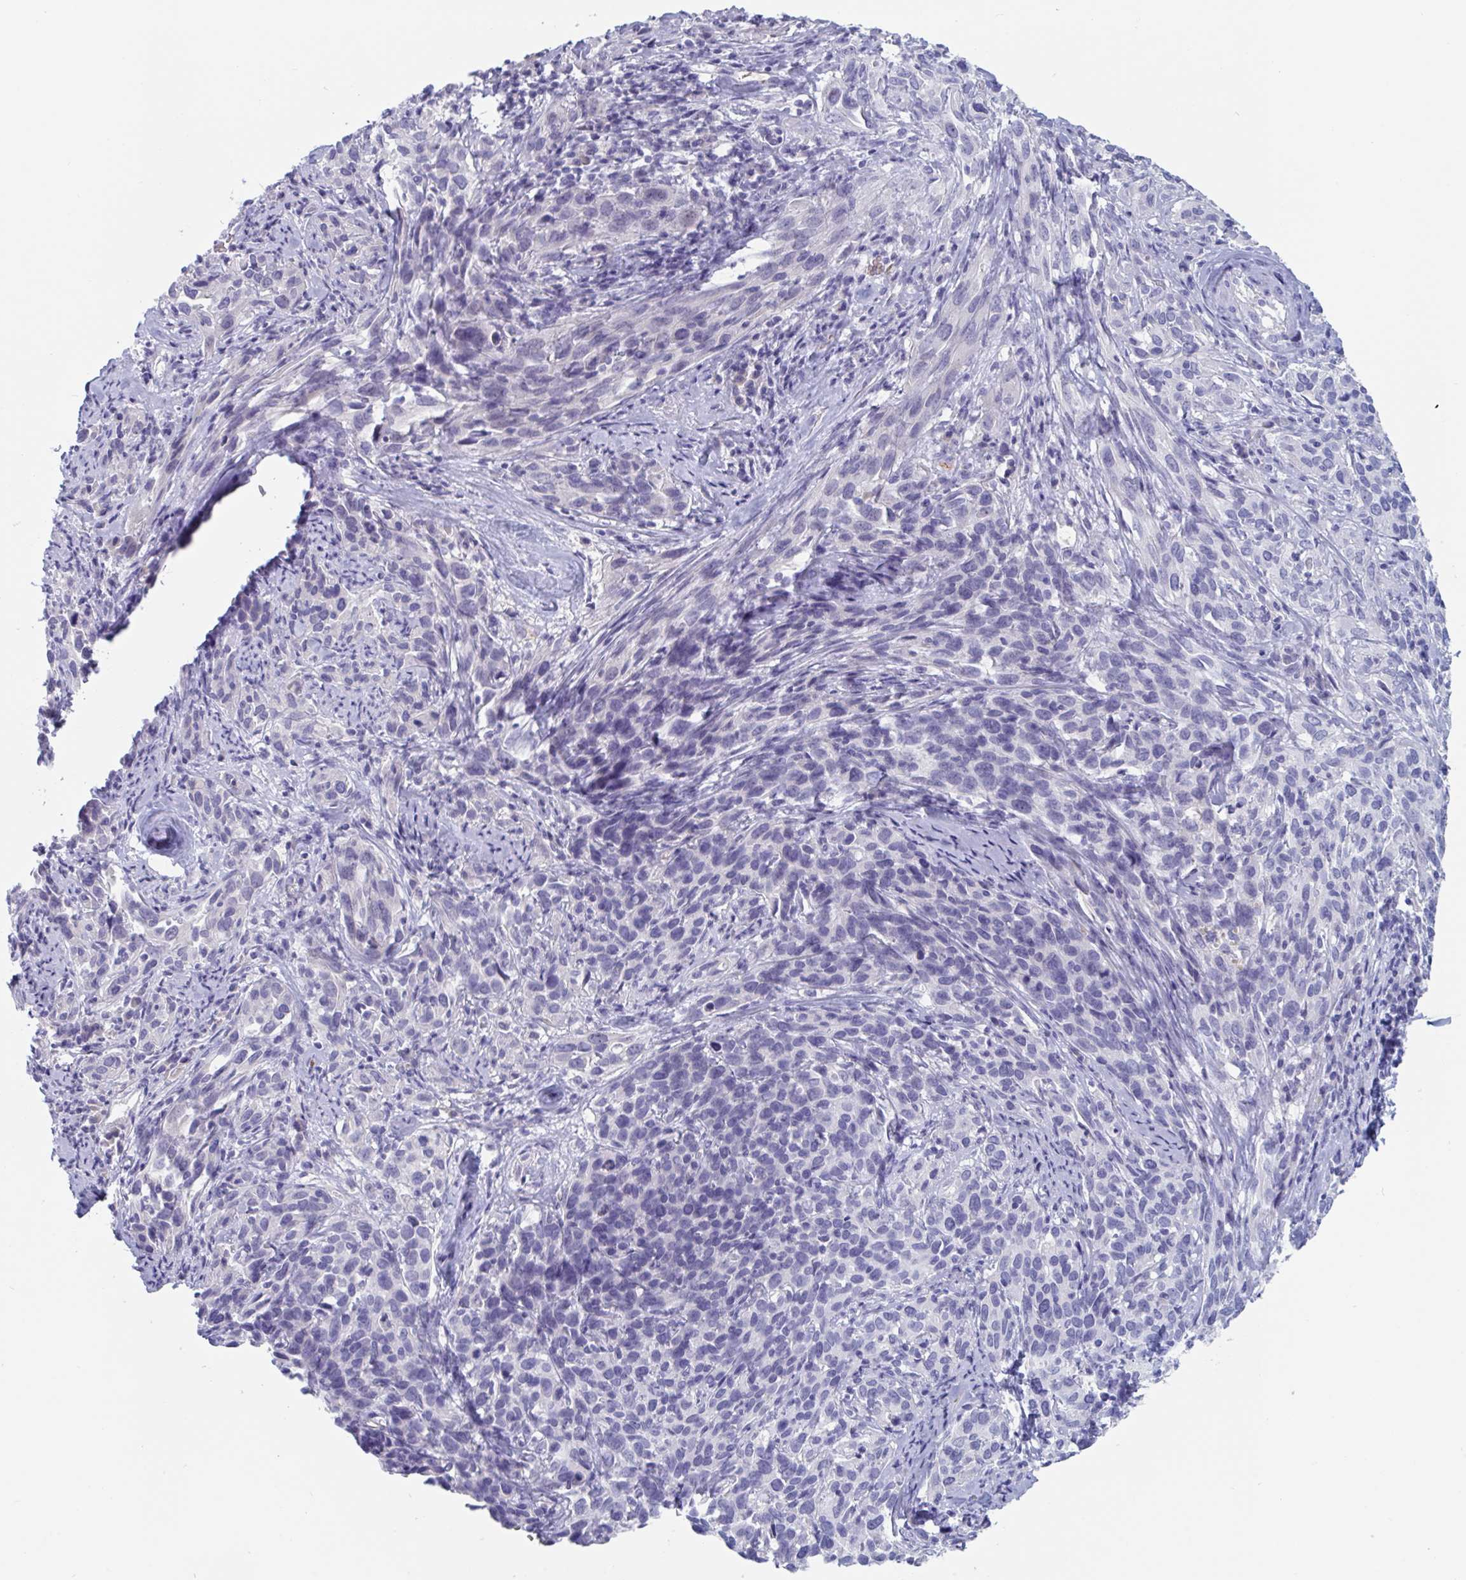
{"staining": {"intensity": "negative", "quantity": "none", "location": "none"}, "tissue": "cervical cancer", "cell_type": "Tumor cells", "image_type": "cancer", "snomed": [{"axis": "morphology", "description": "Normal tissue, NOS"}, {"axis": "morphology", "description": "Squamous cell carcinoma, NOS"}, {"axis": "topography", "description": "Cervix"}], "caption": "An immunohistochemistry micrograph of cervical squamous cell carcinoma is shown. There is no staining in tumor cells of cervical squamous cell carcinoma.", "gene": "DPEP3", "patient": {"sex": "female", "age": 51}}